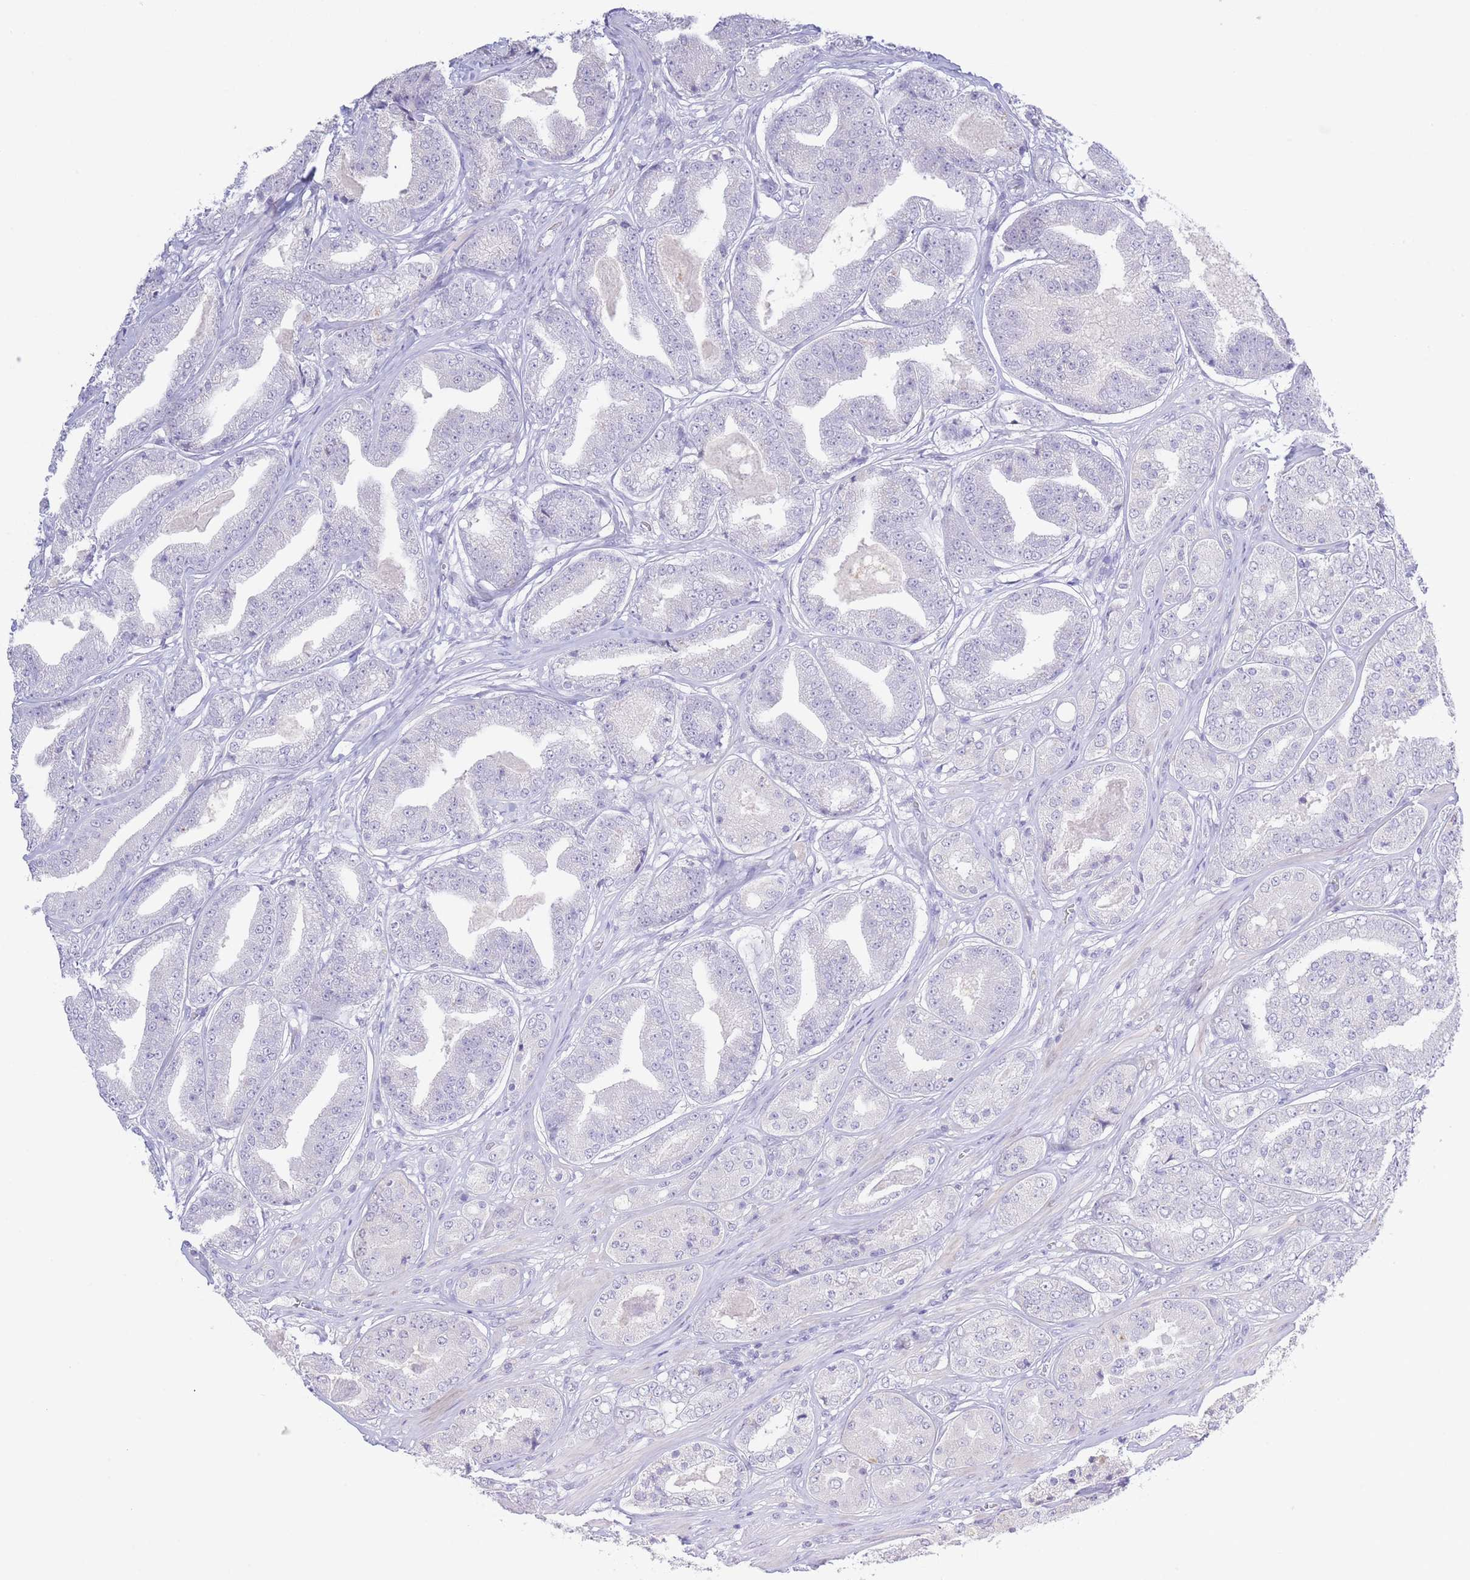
{"staining": {"intensity": "negative", "quantity": "none", "location": "none"}, "tissue": "prostate cancer", "cell_type": "Tumor cells", "image_type": "cancer", "snomed": [{"axis": "morphology", "description": "Adenocarcinoma, High grade"}, {"axis": "topography", "description": "Prostate"}], "caption": "Prostate adenocarcinoma (high-grade) stained for a protein using immunohistochemistry (IHC) exhibits no positivity tumor cells.", "gene": "PKLR", "patient": {"sex": "male", "age": 63}}